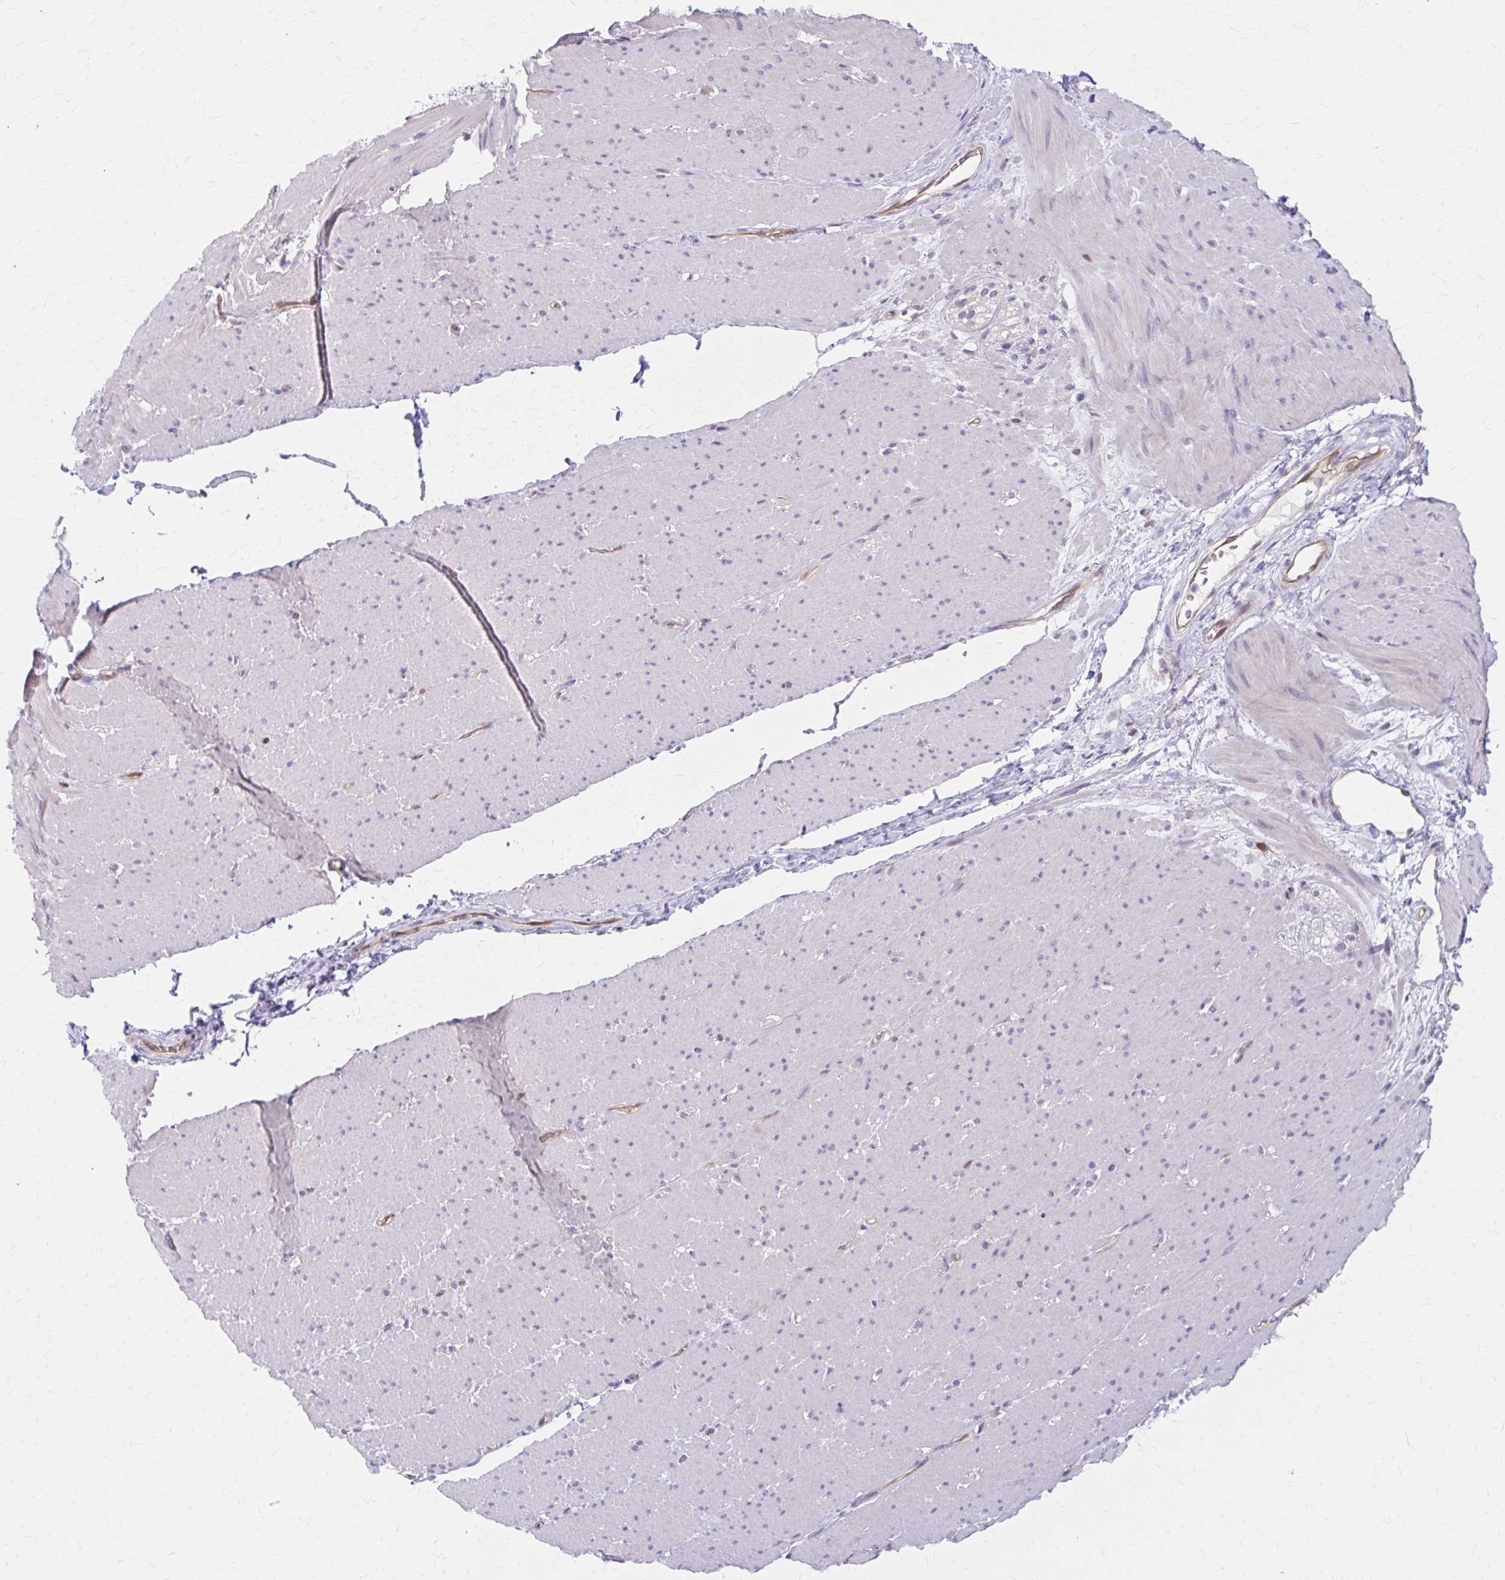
{"staining": {"intensity": "negative", "quantity": "none", "location": "none"}, "tissue": "smooth muscle", "cell_type": "Smooth muscle cells", "image_type": "normal", "snomed": [{"axis": "morphology", "description": "Normal tissue, NOS"}, {"axis": "topography", "description": "Smooth muscle"}, {"axis": "topography", "description": "Rectum"}], "caption": "The IHC photomicrograph has no significant expression in smooth muscle cells of smooth muscle.", "gene": "CLIC2", "patient": {"sex": "male", "age": 53}}